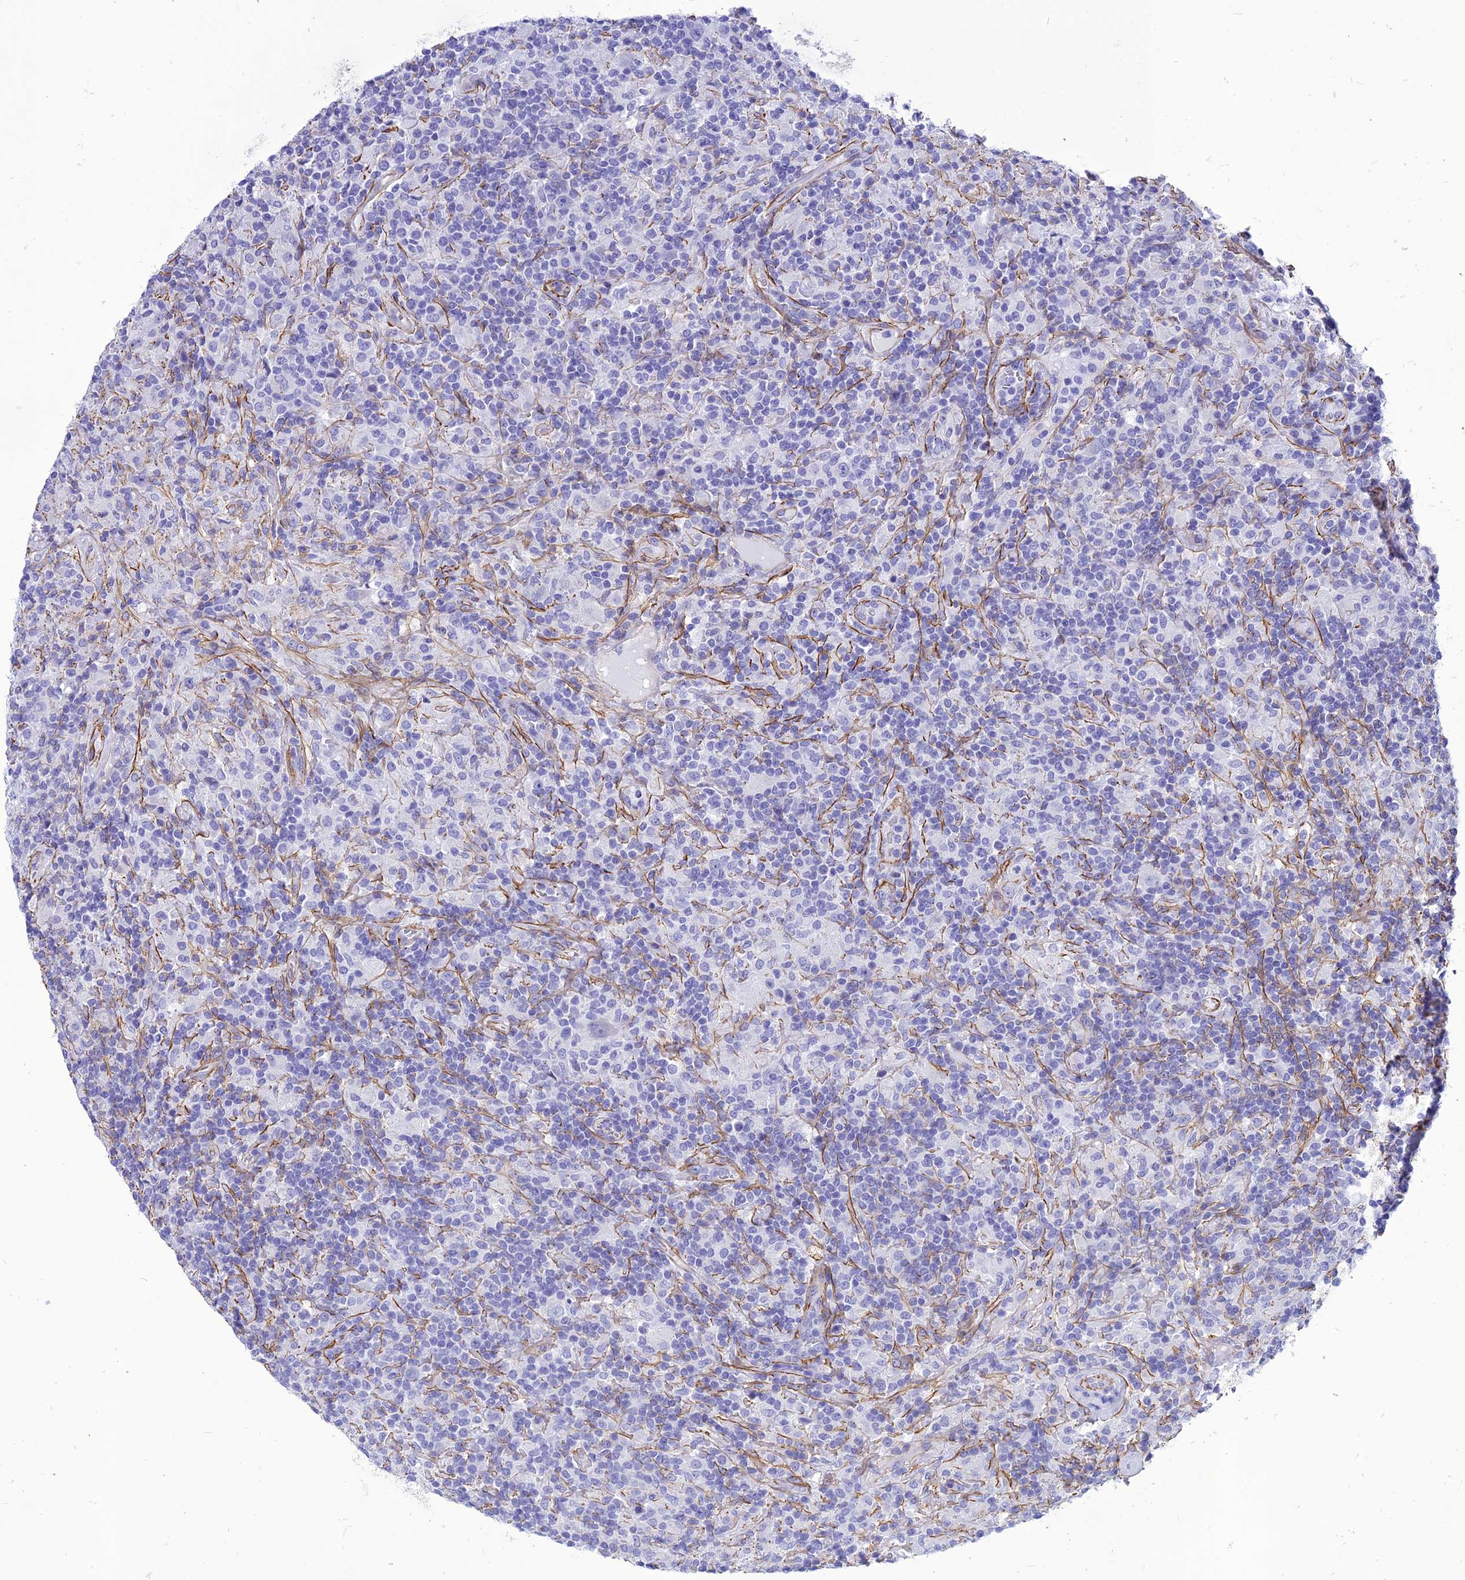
{"staining": {"intensity": "negative", "quantity": "none", "location": "none"}, "tissue": "lymphoma", "cell_type": "Tumor cells", "image_type": "cancer", "snomed": [{"axis": "morphology", "description": "Hodgkin's disease, NOS"}, {"axis": "topography", "description": "Lymph node"}], "caption": "DAB immunohistochemical staining of Hodgkin's disease exhibits no significant expression in tumor cells.", "gene": "NKD1", "patient": {"sex": "male", "age": 70}}